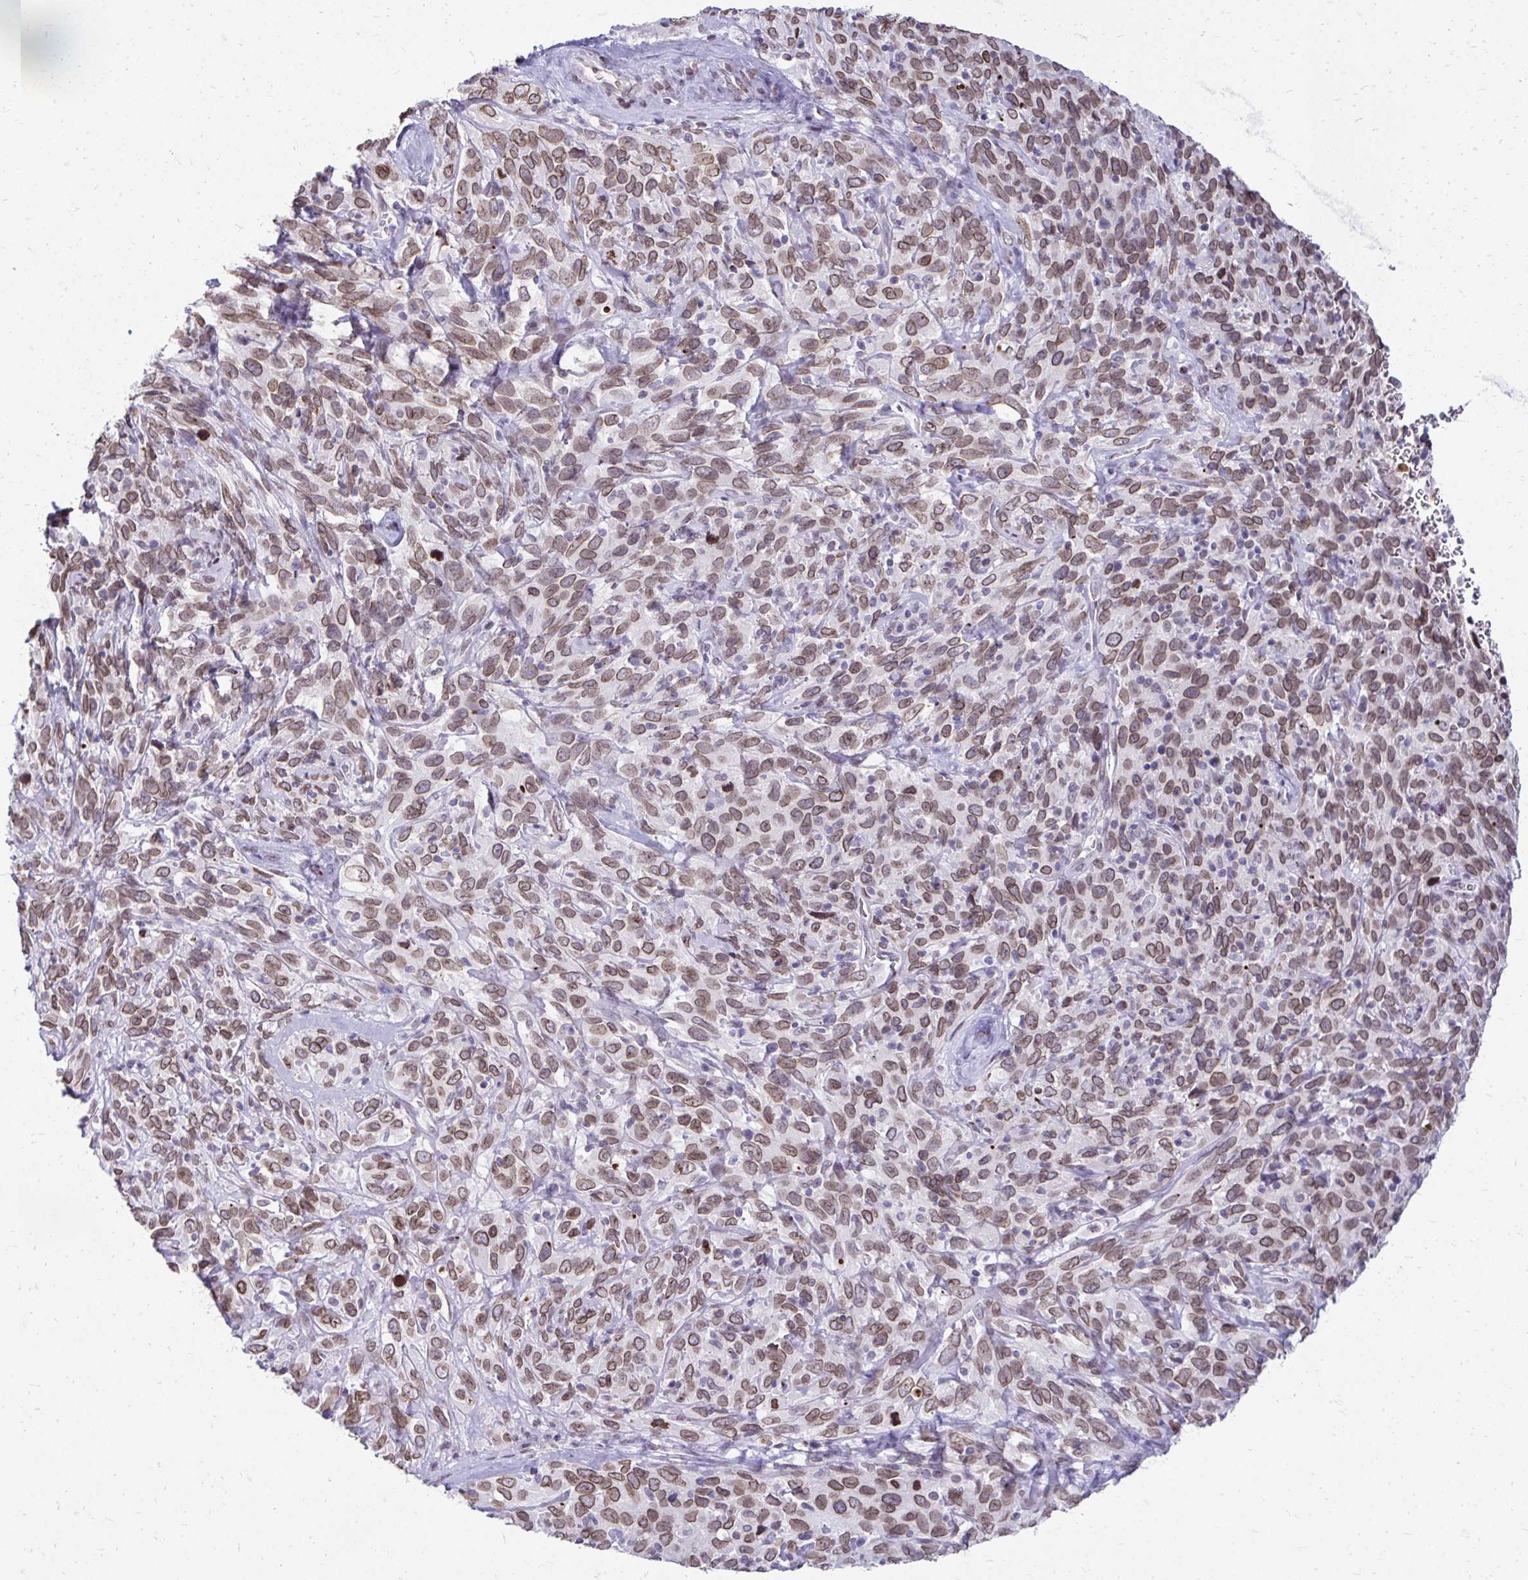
{"staining": {"intensity": "moderate", "quantity": ">75%", "location": "cytoplasmic/membranous,nuclear"}, "tissue": "cervical cancer", "cell_type": "Tumor cells", "image_type": "cancer", "snomed": [{"axis": "morphology", "description": "Normal tissue, NOS"}, {"axis": "morphology", "description": "Squamous cell carcinoma, NOS"}, {"axis": "topography", "description": "Cervix"}], "caption": "IHC (DAB (3,3'-diaminobenzidine)) staining of human cervical squamous cell carcinoma displays moderate cytoplasmic/membranous and nuclear protein expression in approximately >75% of tumor cells.", "gene": "BANF1", "patient": {"sex": "female", "age": 51}}